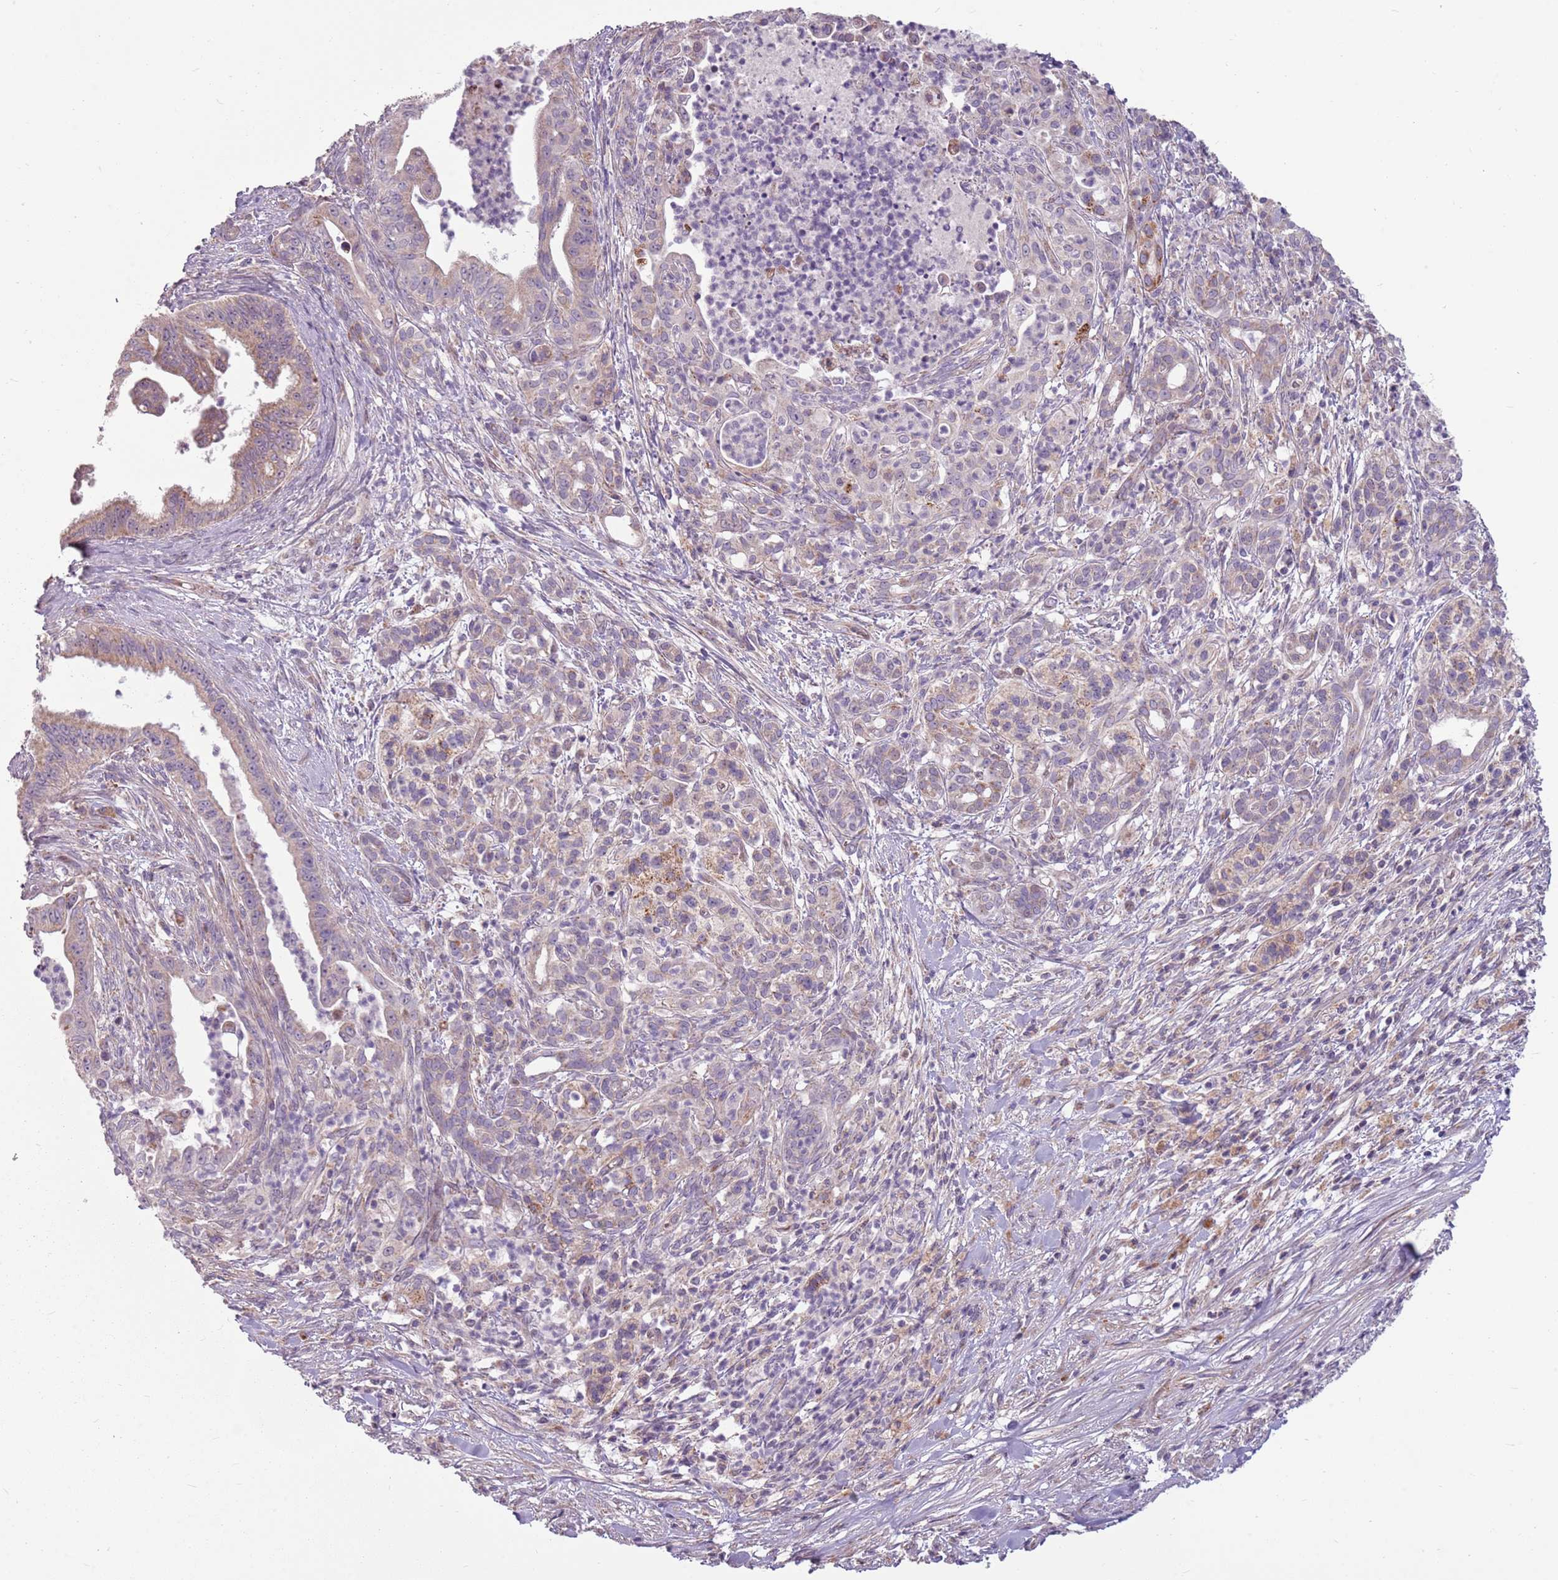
{"staining": {"intensity": "weak", "quantity": ">75%", "location": "cytoplasmic/membranous"}, "tissue": "pancreatic cancer", "cell_type": "Tumor cells", "image_type": "cancer", "snomed": [{"axis": "morphology", "description": "Adenocarcinoma, NOS"}, {"axis": "topography", "description": "Pancreas"}], "caption": "Protein staining shows weak cytoplasmic/membranous staining in about >75% of tumor cells in pancreatic adenocarcinoma. The protein of interest is stained brown, and the nuclei are stained in blue (DAB (3,3'-diaminobenzidine) IHC with brightfield microscopy, high magnification).", "gene": "ZNF530", "patient": {"sex": "male", "age": 58}}